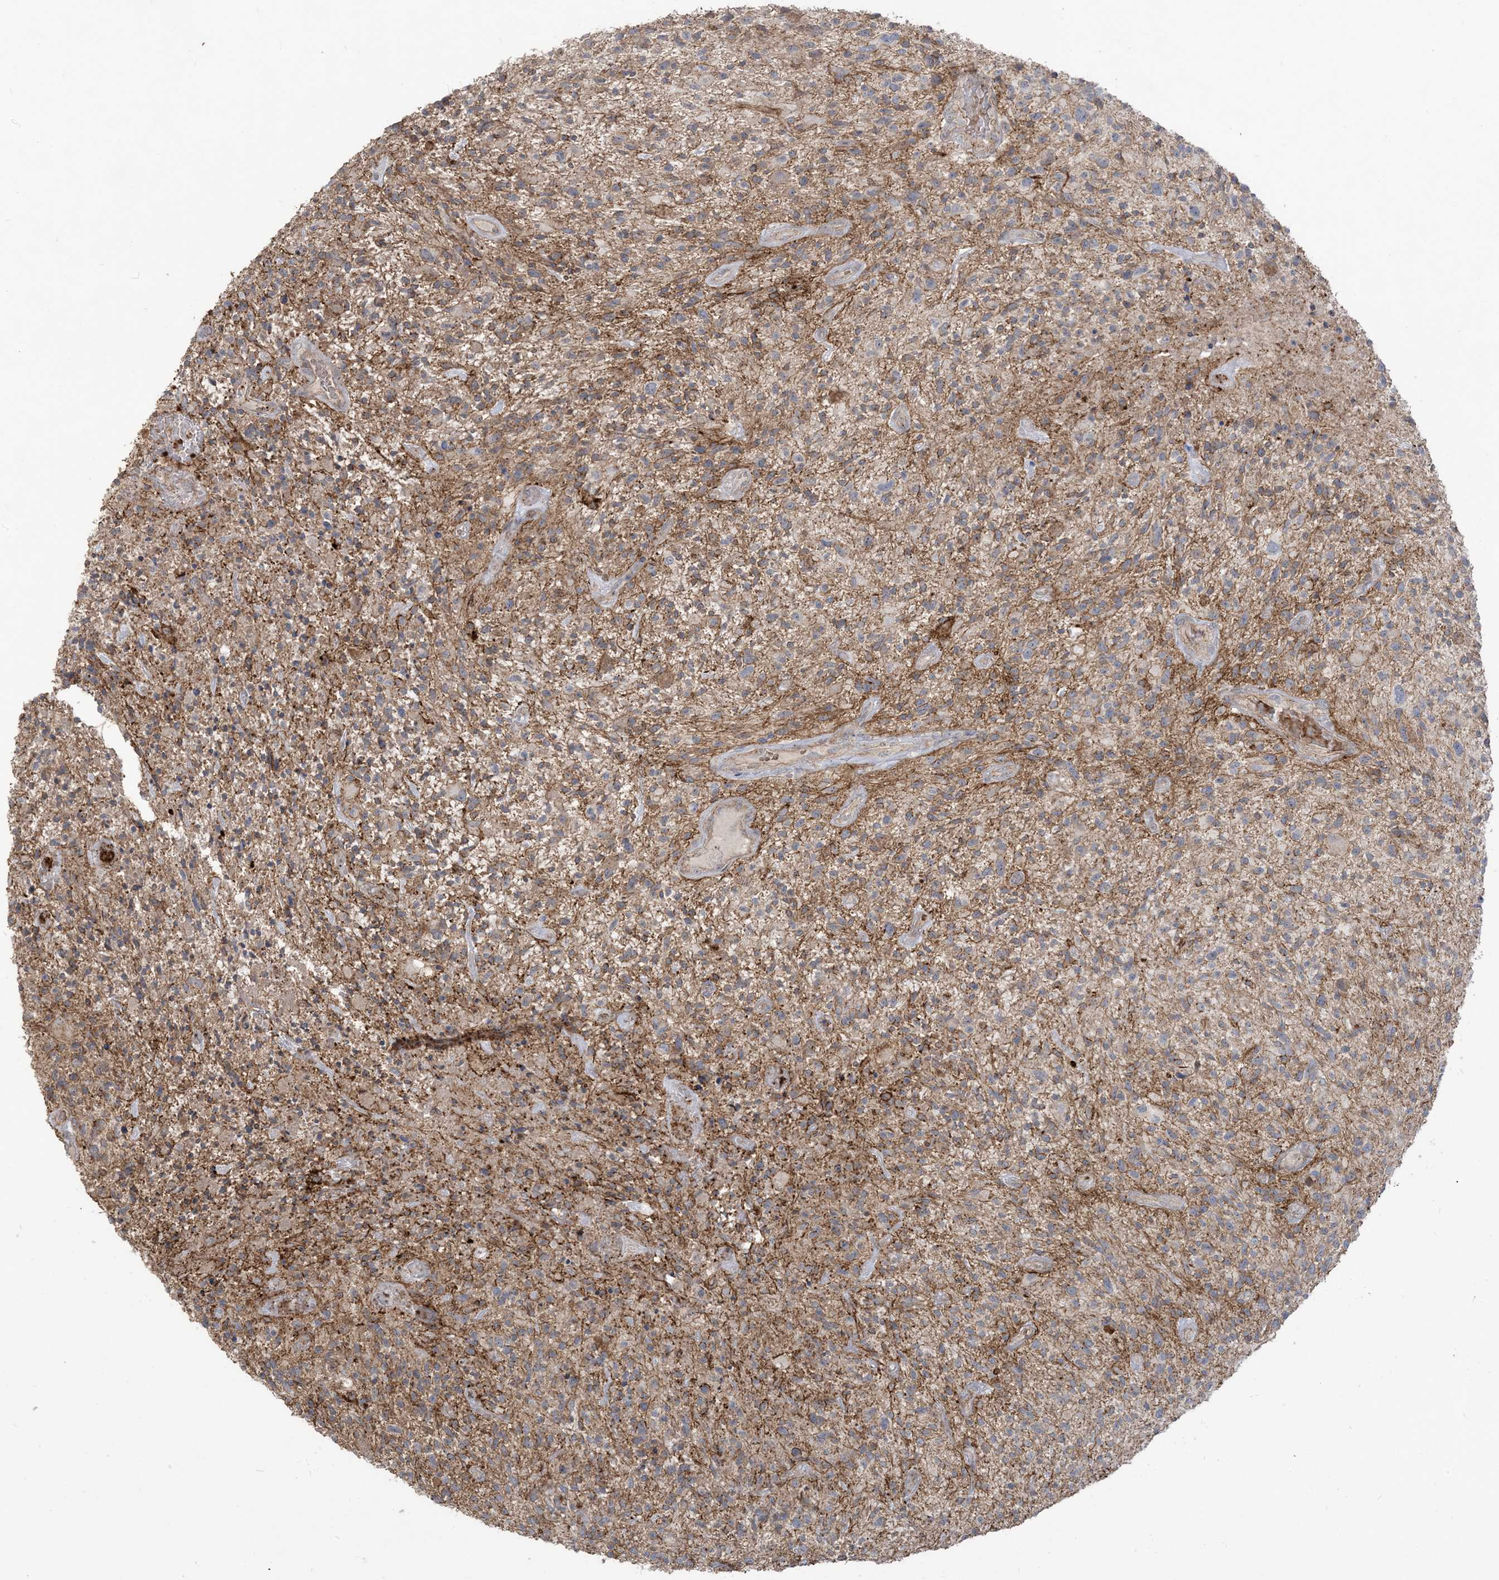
{"staining": {"intensity": "negative", "quantity": "none", "location": "none"}, "tissue": "glioma", "cell_type": "Tumor cells", "image_type": "cancer", "snomed": [{"axis": "morphology", "description": "Glioma, malignant, High grade"}, {"axis": "topography", "description": "Brain"}], "caption": "An image of human high-grade glioma (malignant) is negative for staining in tumor cells. (Immunohistochemistry (ihc), brightfield microscopy, high magnification).", "gene": "KLHL18", "patient": {"sex": "male", "age": 47}}